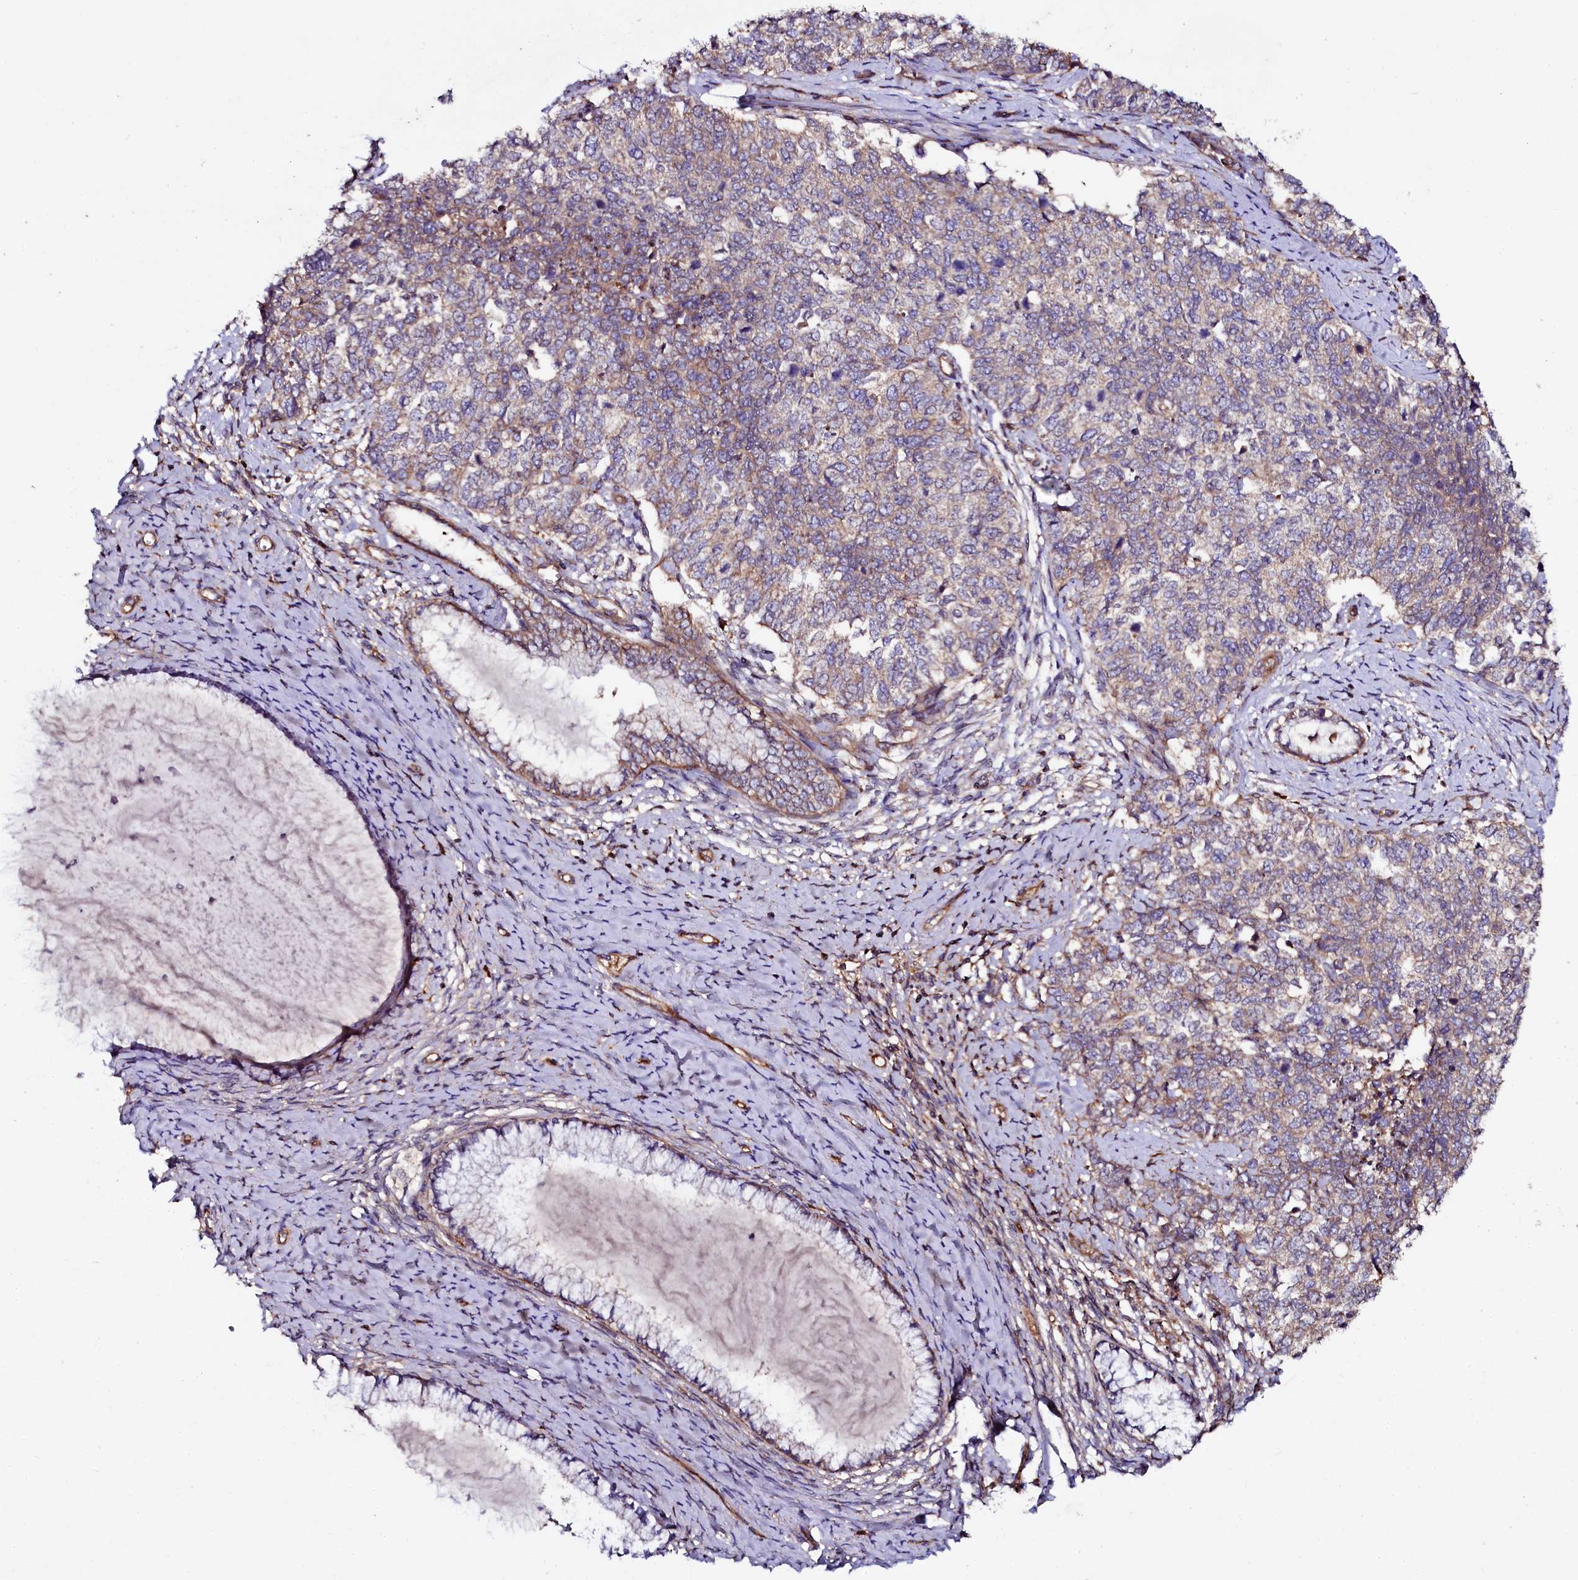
{"staining": {"intensity": "weak", "quantity": "25%-75%", "location": "cytoplasmic/membranous"}, "tissue": "cervical cancer", "cell_type": "Tumor cells", "image_type": "cancer", "snomed": [{"axis": "morphology", "description": "Squamous cell carcinoma, NOS"}, {"axis": "topography", "description": "Cervix"}], "caption": "DAB (3,3'-diaminobenzidine) immunohistochemical staining of human cervical cancer (squamous cell carcinoma) reveals weak cytoplasmic/membranous protein positivity in about 25%-75% of tumor cells.", "gene": "USPL1", "patient": {"sex": "female", "age": 63}}